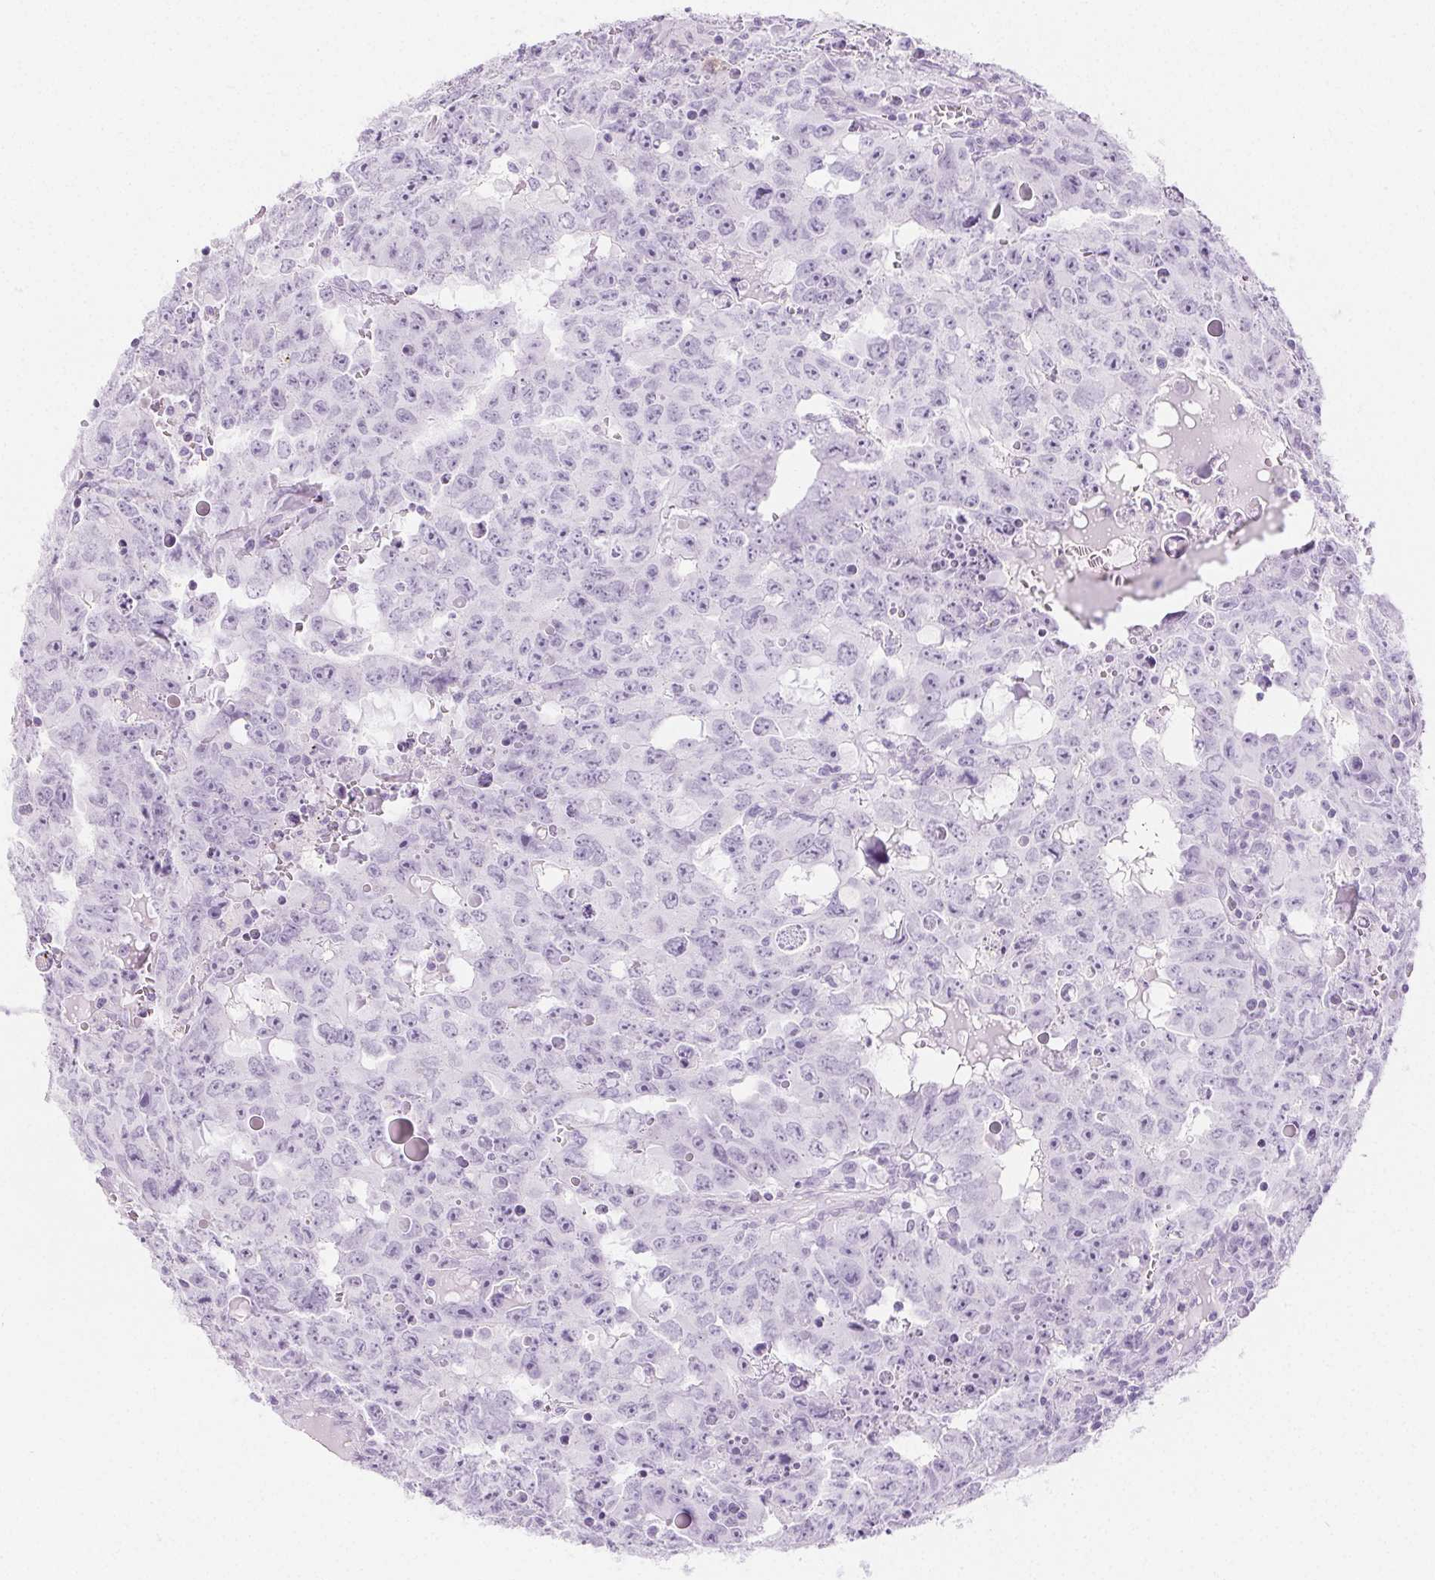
{"staining": {"intensity": "negative", "quantity": "none", "location": "none"}, "tissue": "testis cancer", "cell_type": "Tumor cells", "image_type": "cancer", "snomed": [{"axis": "morphology", "description": "Carcinoma, Embryonal, NOS"}, {"axis": "topography", "description": "Testis"}], "caption": "Immunohistochemistry (IHC) image of neoplastic tissue: human embryonal carcinoma (testis) stained with DAB (3,3'-diaminobenzidine) reveals no significant protein positivity in tumor cells.", "gene": "SPRR3", "patient": {"sex": "male", "age": 22}}